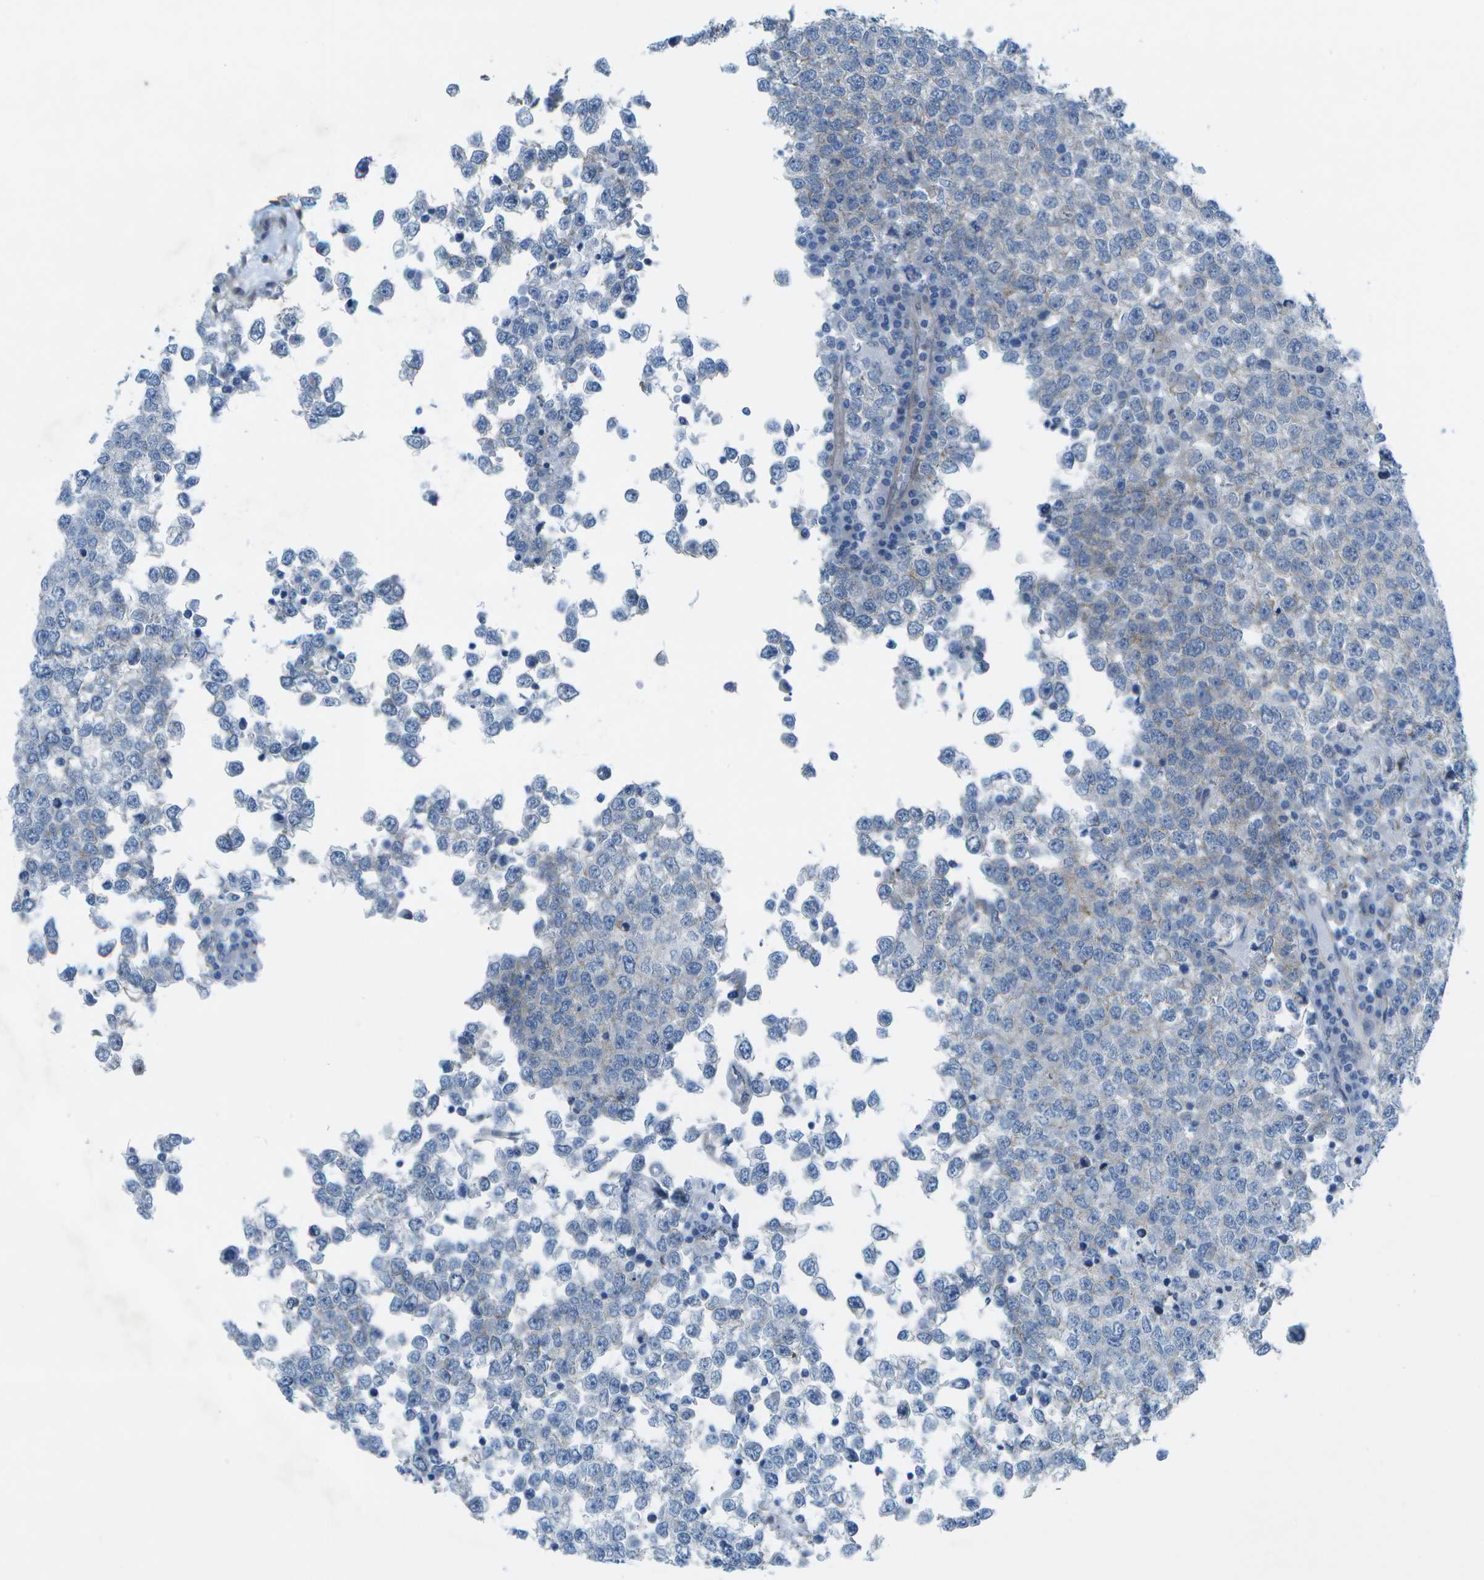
{"staining": {"intensity": "negative", "quantity": "none", "location": "none"}, "tissue": "testis cancer", "cell_type": "Tumor cells", "image_type": "cancer", "snomed": [{"axis": "morphology", "description": "Seminoma, NOS"}, {"axis": "topography", "description": "Testis"}], "caption": "IHC photomicrograph of neoplastic tissue: seminoma (testis) stained with DAB (3,3'-diaminobenzidine) exhibits no significant protein staining in tumor cells.", "gene": "SORBS3", "patient": {"sex": "male", "age": 65}}